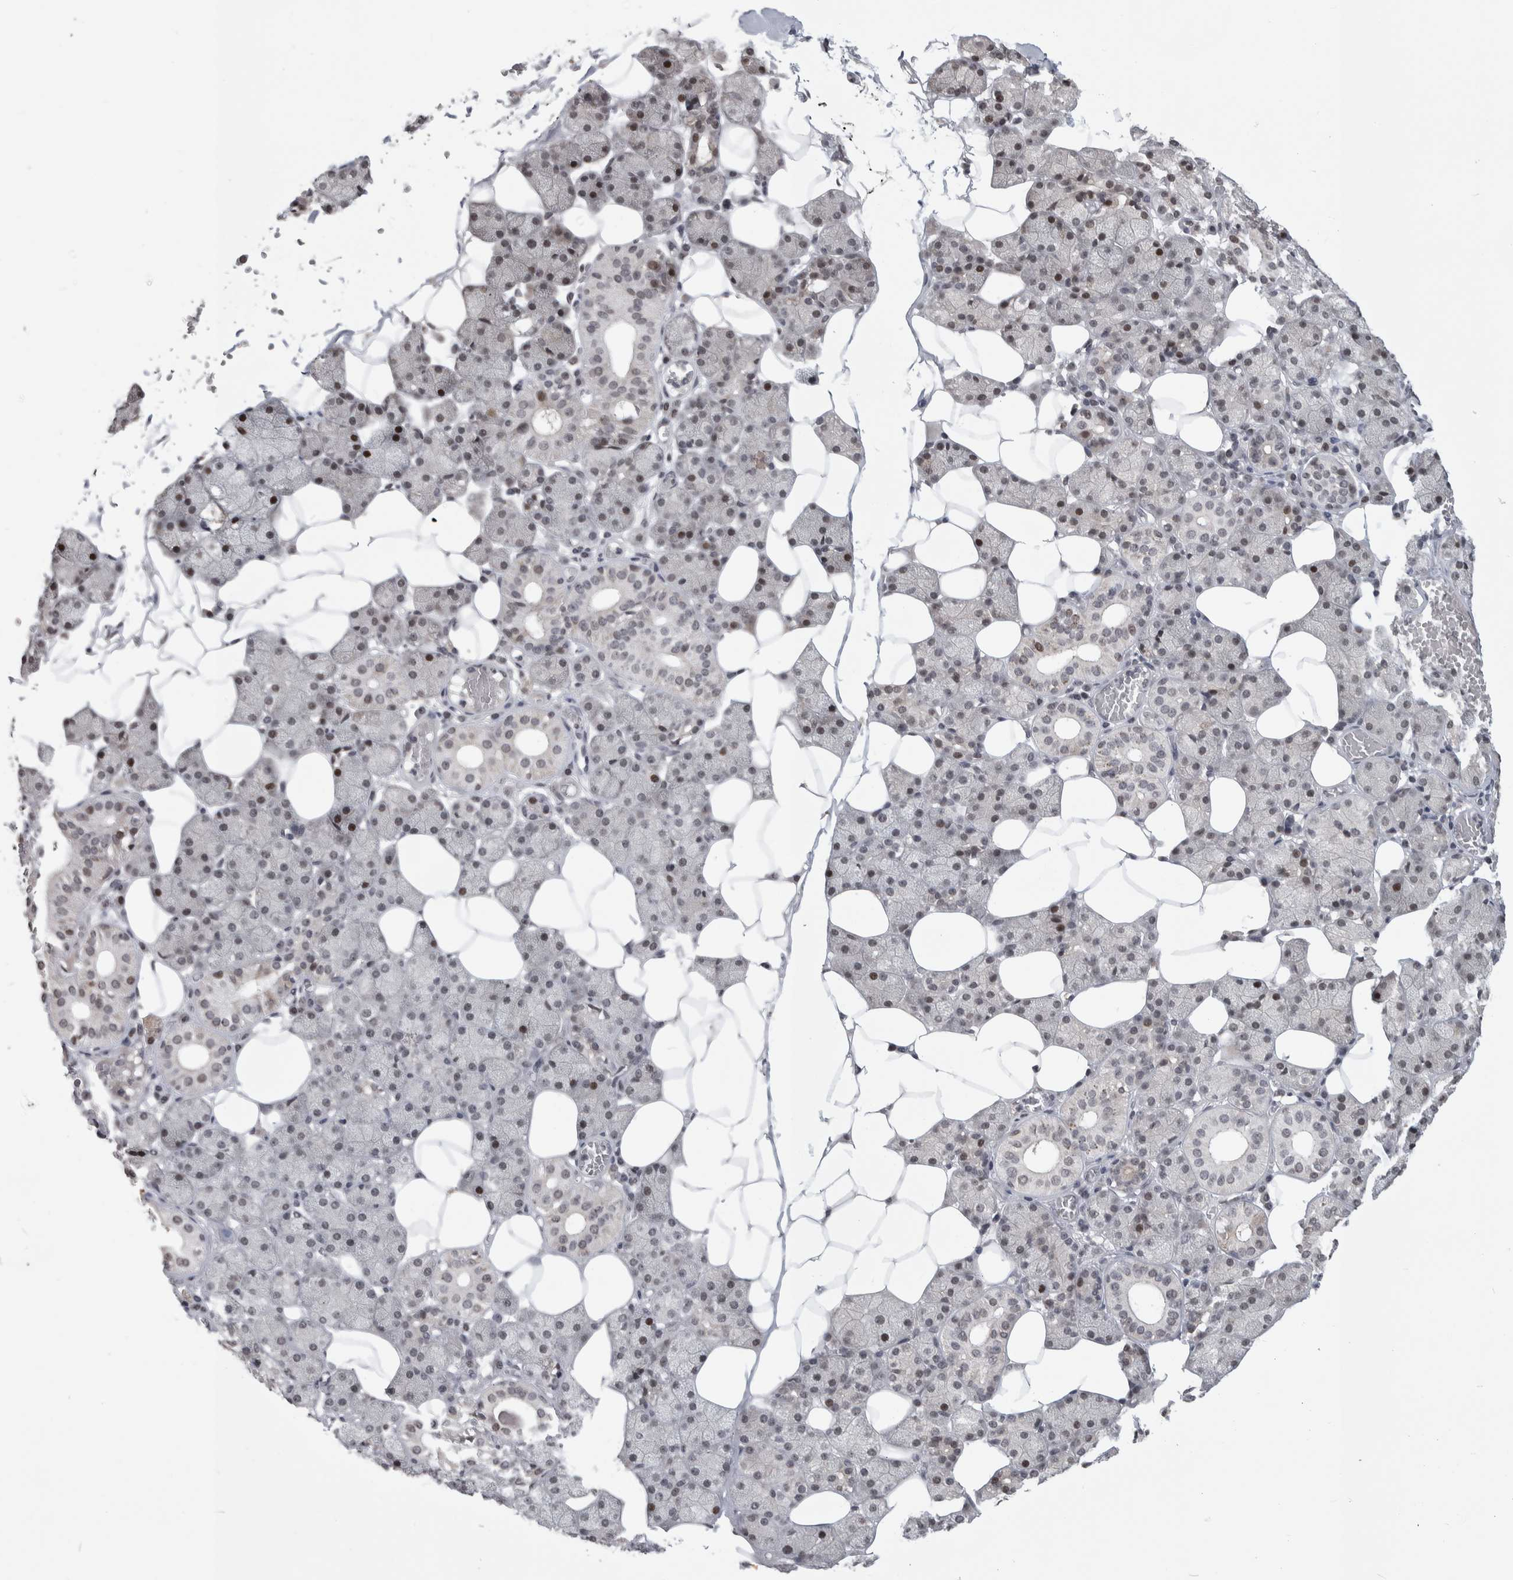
{"staining": {"intensity": "moderate", "quantity": "<25%", "location": "nuclear"}, "tissue": "salivary gland", "cell_type": "Glandular cells", "image_type": "normal", "snomed": [{"axis": "morphology", "description": "Normal tissue, NOS"}, {"axis": "topography", "description": "Salivary gland"}], "caption": "IHC histopathology image of benign salivary gland: human salivary gland stained using immunohistochemistry demonstrates low levels of moderate protein expression localized specifically in the nuclear of glandular cells, appearing as a nuclear brown color.", "gene": "ZSCAN21", "patient": {"sex": "female", "age": 33}}